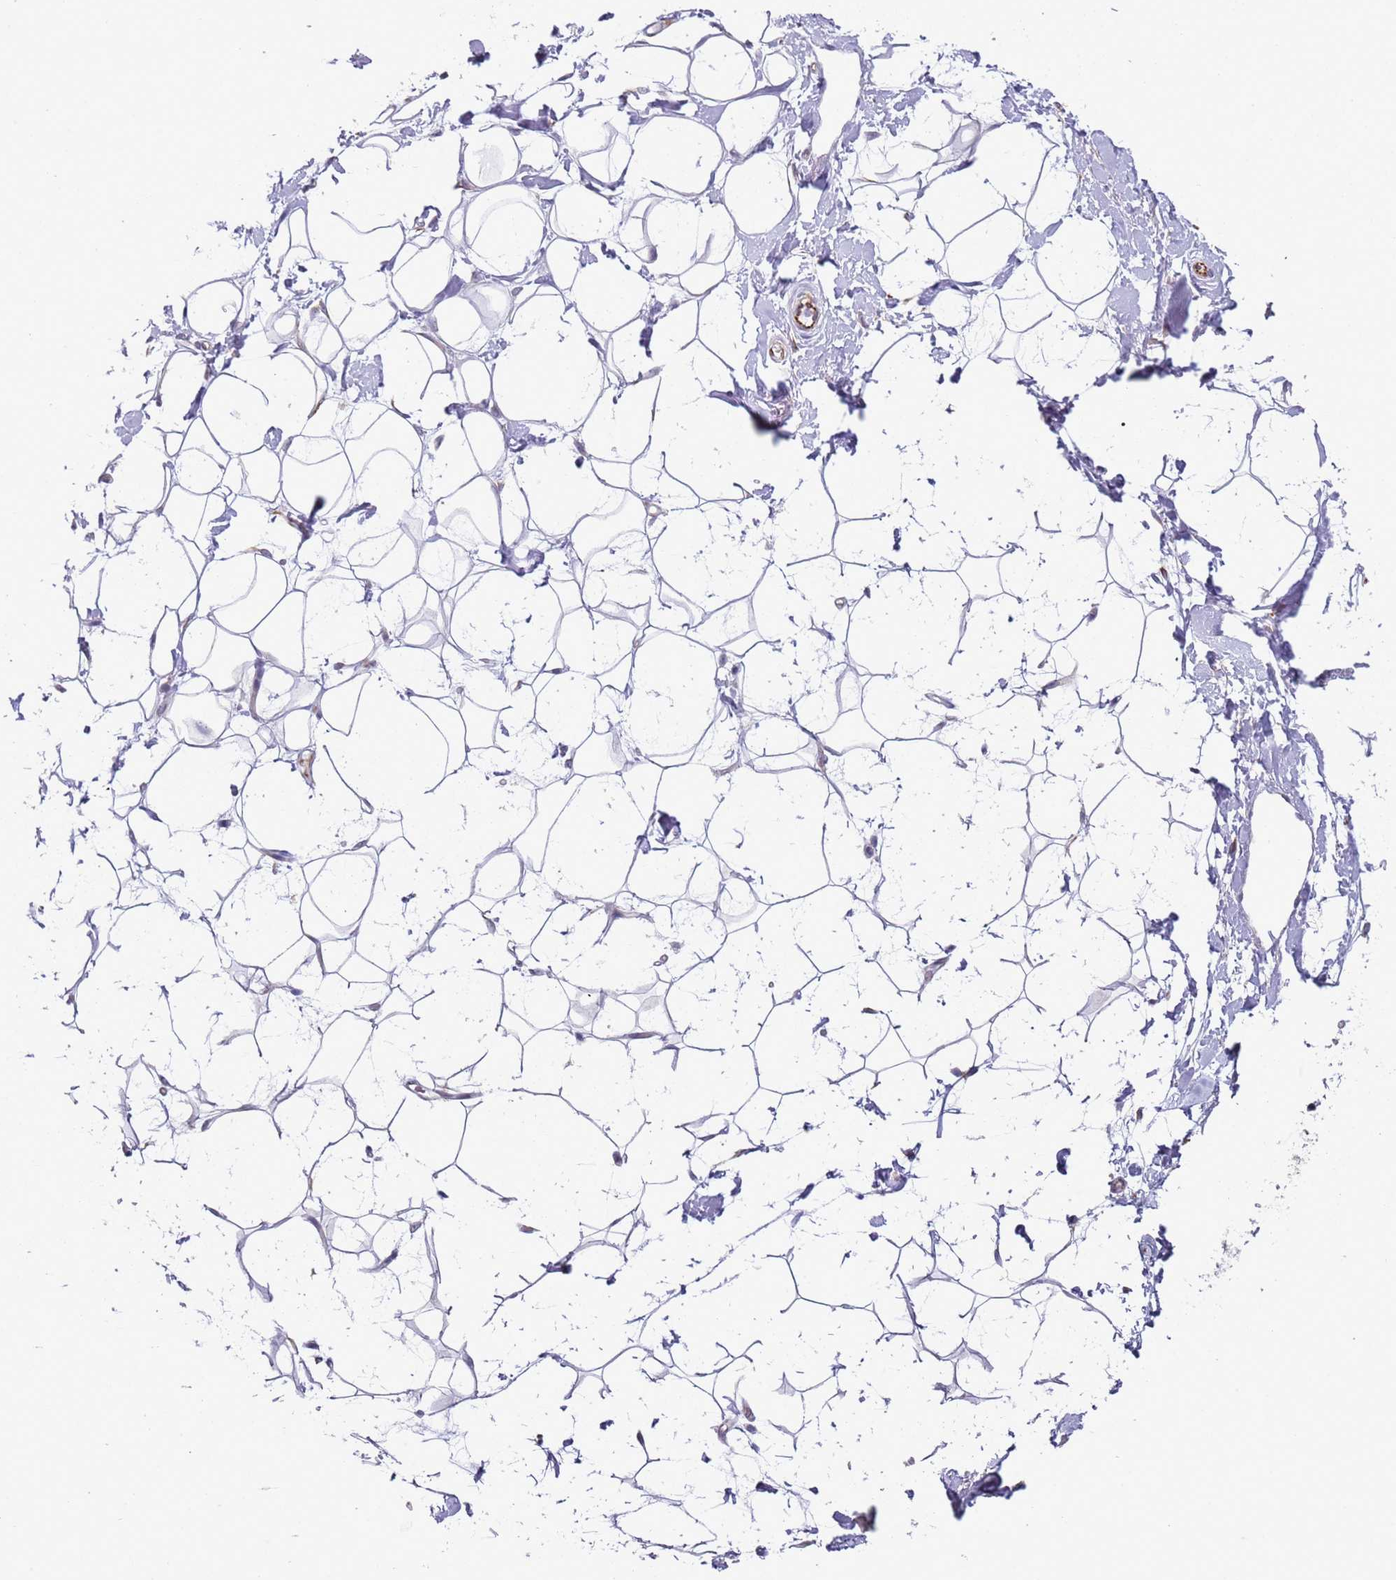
{"staining": {"intensity": "negative", "quantity": "none", "location": "none"}, "tissue": "adipose tissue", "cell_type": "Adipocytes", "image_type": "normal", "snomed": [{"axis": "morphology", "description": "Normal tissue, NOS"}, {"axis": "topography", "description": "Breast"}], "caption": "An immunohistochemistry photomicrograph of benign adipose tissue is shown. There is no staining in adipocytes of adipose tissue. Nuclei are stained in blue.", "gene": "ENSG00000271254", "patient": {"sex": "female", "age": 26}}